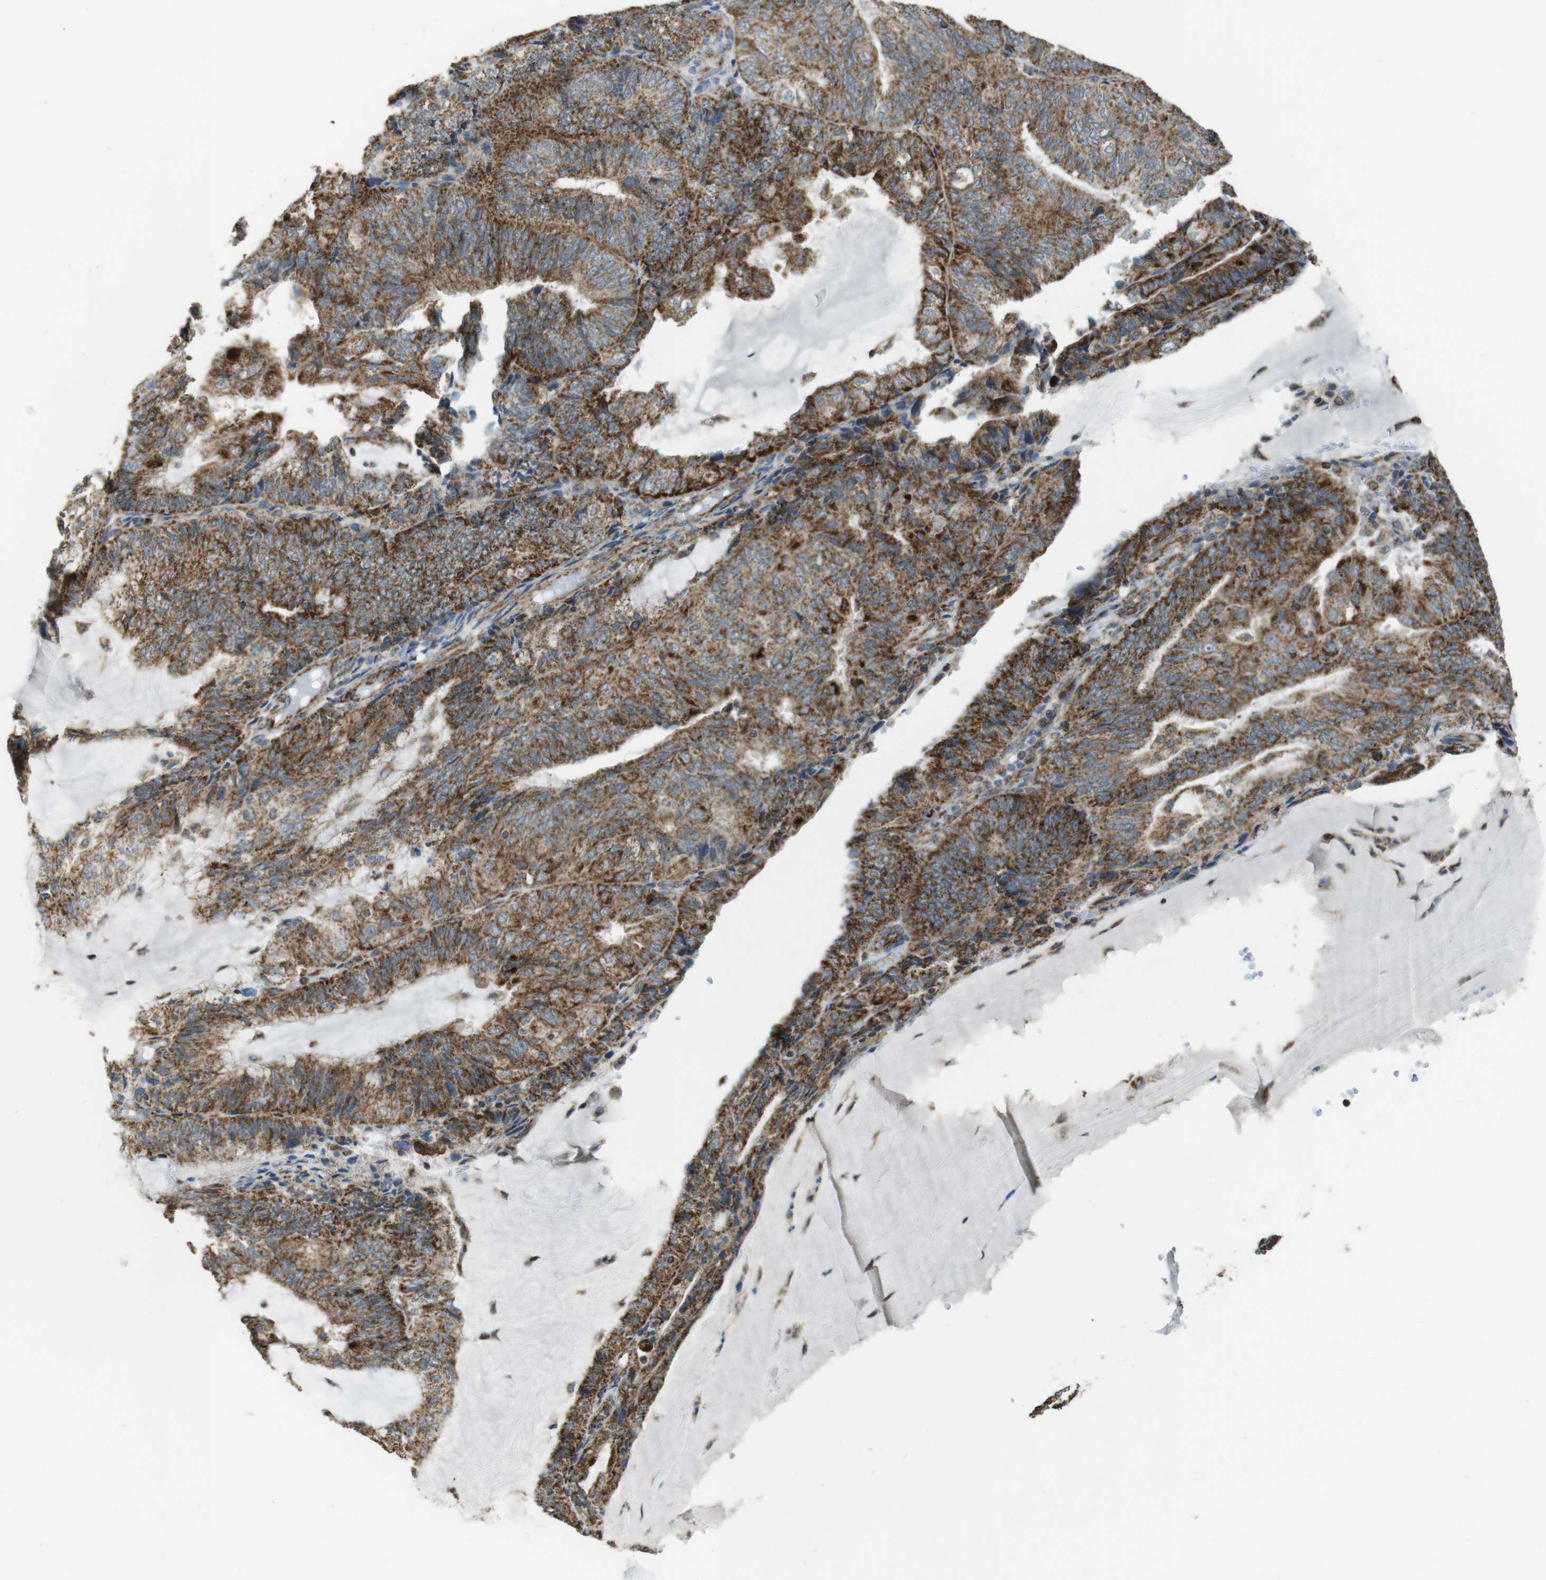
{"staining": {"intensity": "strong", "quantity": ">75%", "location": "cytoplasmic/membranous"}, "tissue": "endometrial cancer", "cell_type": "Tumor cells", "image_type": "cancer", "snomed": [{"axis": "morphology", "description": "Adenocarcinoma, NOS"}, {"axis": "topography", "description": "Endometrium"}], "caption": "Immunohistochemistry photomicrograph of human adenocarcinoma (endometrial) stained for a protein (brown), which exhibits high levels of strong cytoplasmic/membranous staining in approximately >75% of tumor cells.", "gene": "CALHM2", "patient": {"sex": "female", "age": 81}}